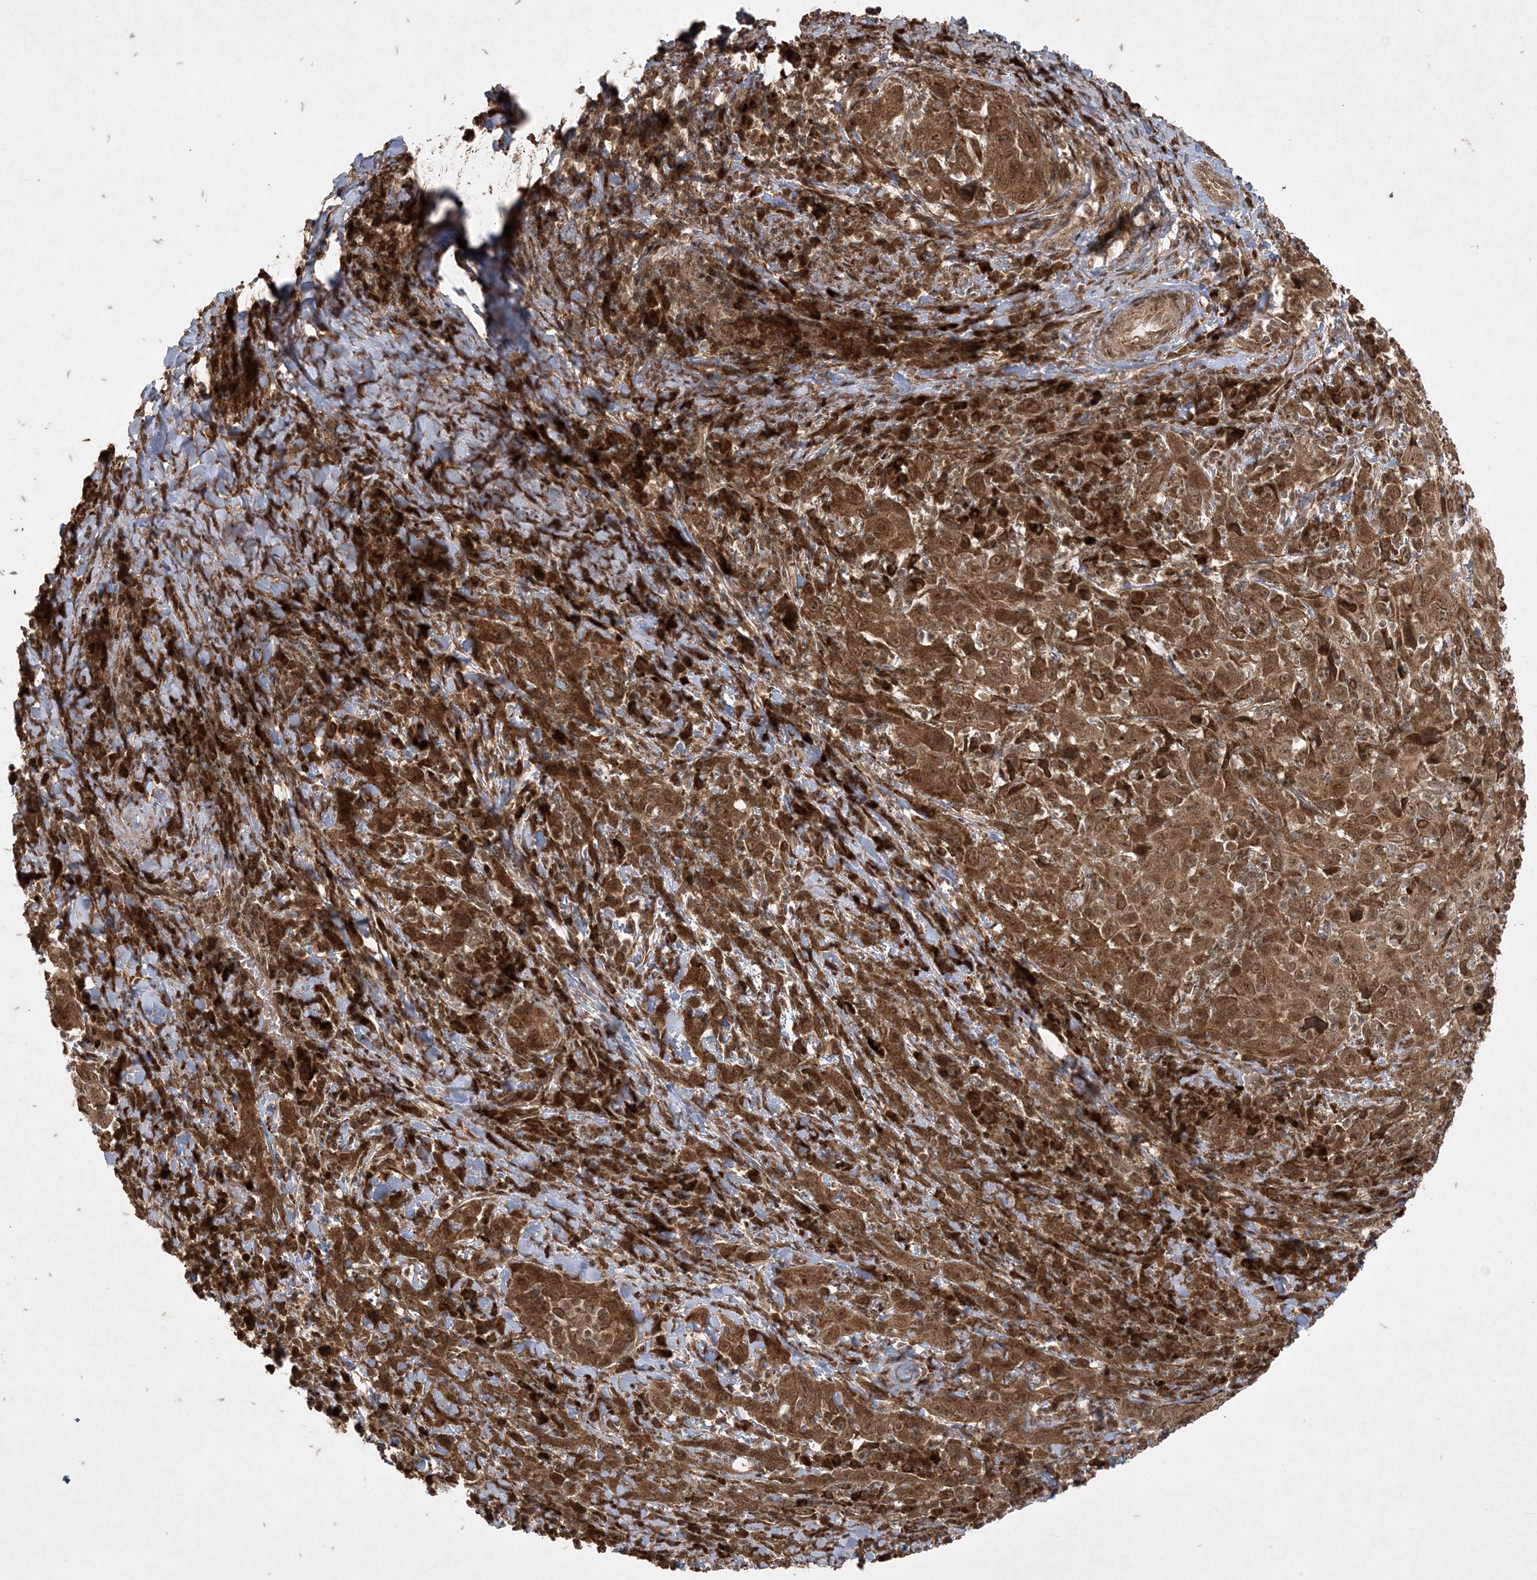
{"staining": {"intensity": "moderate", "quantity": ">75%", "location": "cytoplasmic/membranous"}, "tissue": "cervical cancer", "cell_type": "Tumor cells", "image_type": "cancer", "snomed": [{"axis": "morphology", "description": "Squamous cell carcinoma, NOS"}, {"axis": "topography", "description": "Cervix"}], "caption": "Immunohistochemical staining of human cervical squamous cell carcinoma displays medium levels of moderate cytoplasmic/membranous protein staining in about >75% of tumor cells.", "gene": "RRAS", "patient": {"sex": "female", "age": 46}}